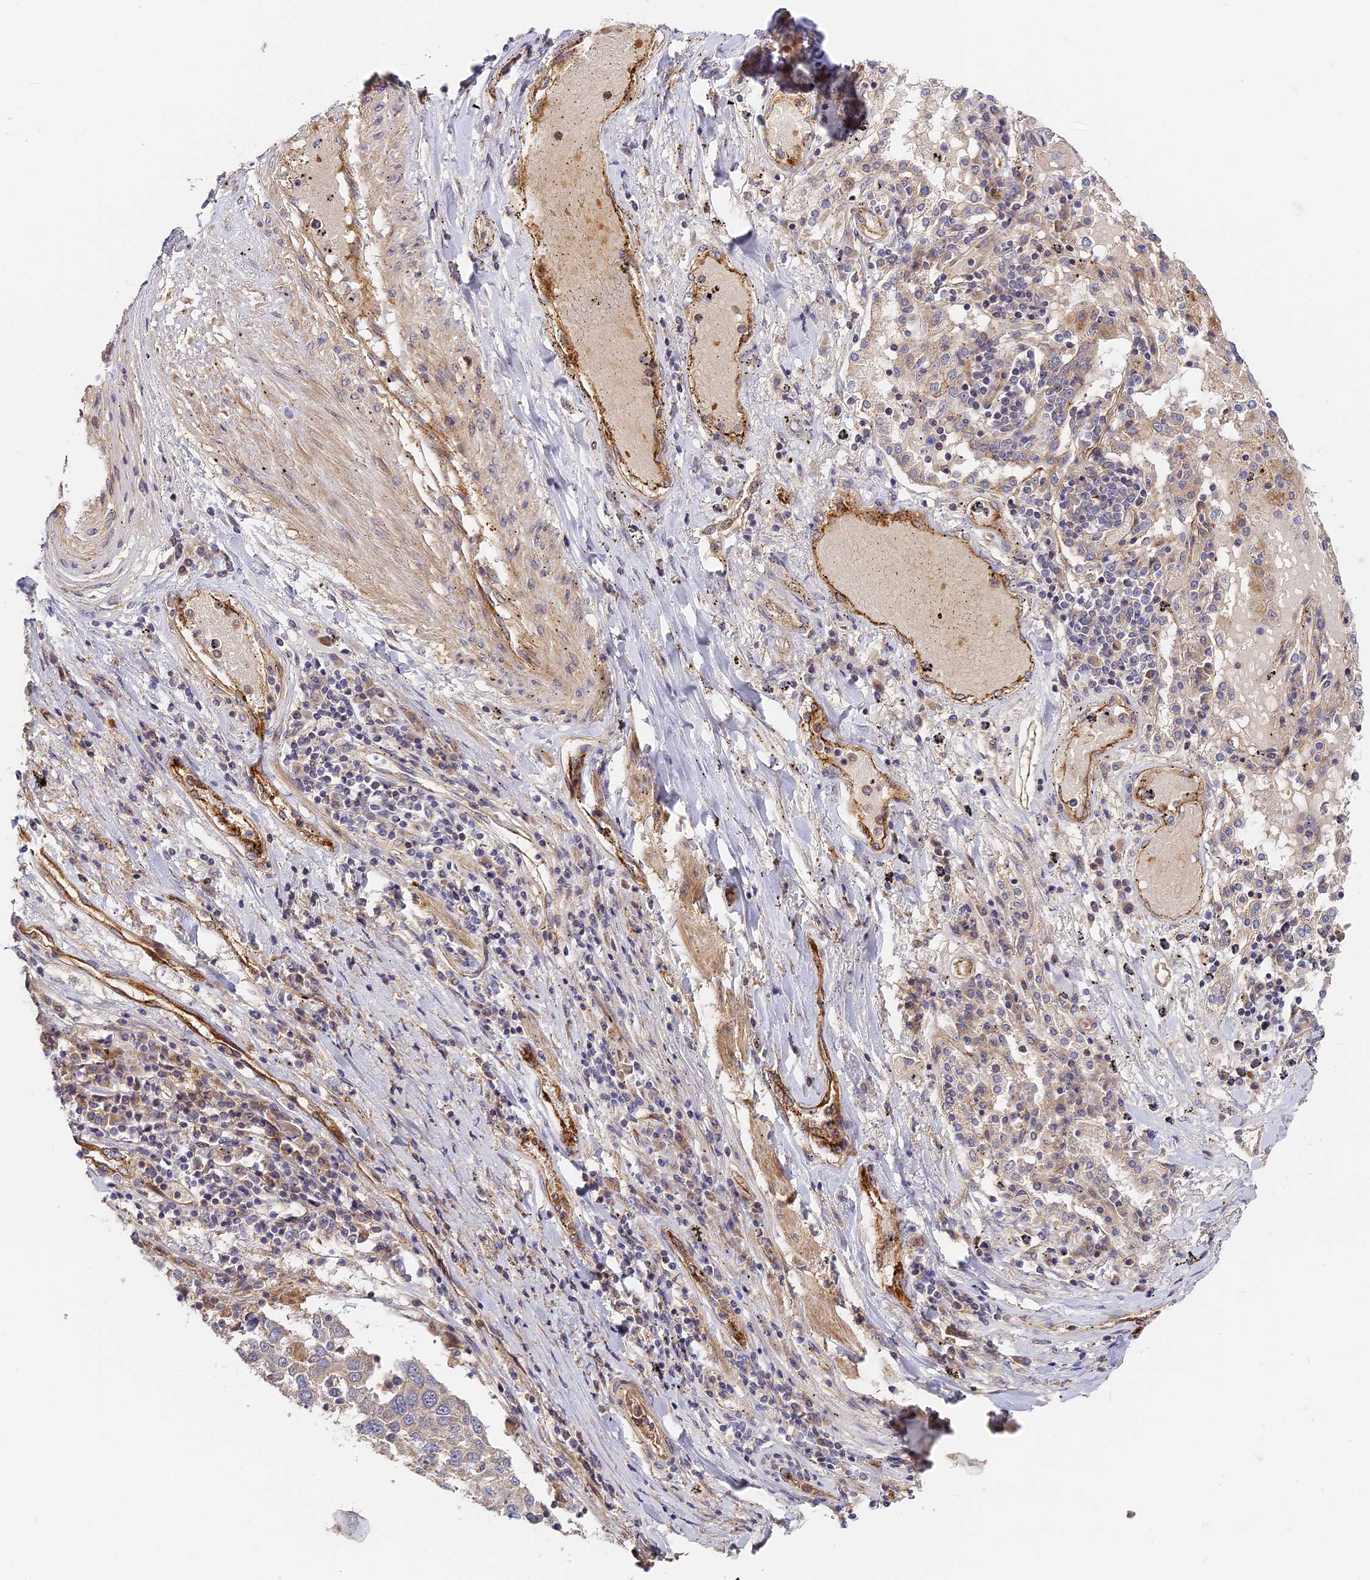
{"staining": {"intensity": "weak", "quantity": "<25%", "location": "cytoplasmic/membranous"}, "tissue": "lung cancer", "cell_type": "Tumor cells", "image_type": "cancer", "snomed": [{"axis": "morphology", "description": "Squamous cell carcinoma, NOS"}, {"axis": "topography", "description": "Lung"}], "caption": "Tumor cells show no significant staining in squamous cell carcinoma (lung).", "gene": "MISP3", "patient": {"sex": "male", "age": 65}}